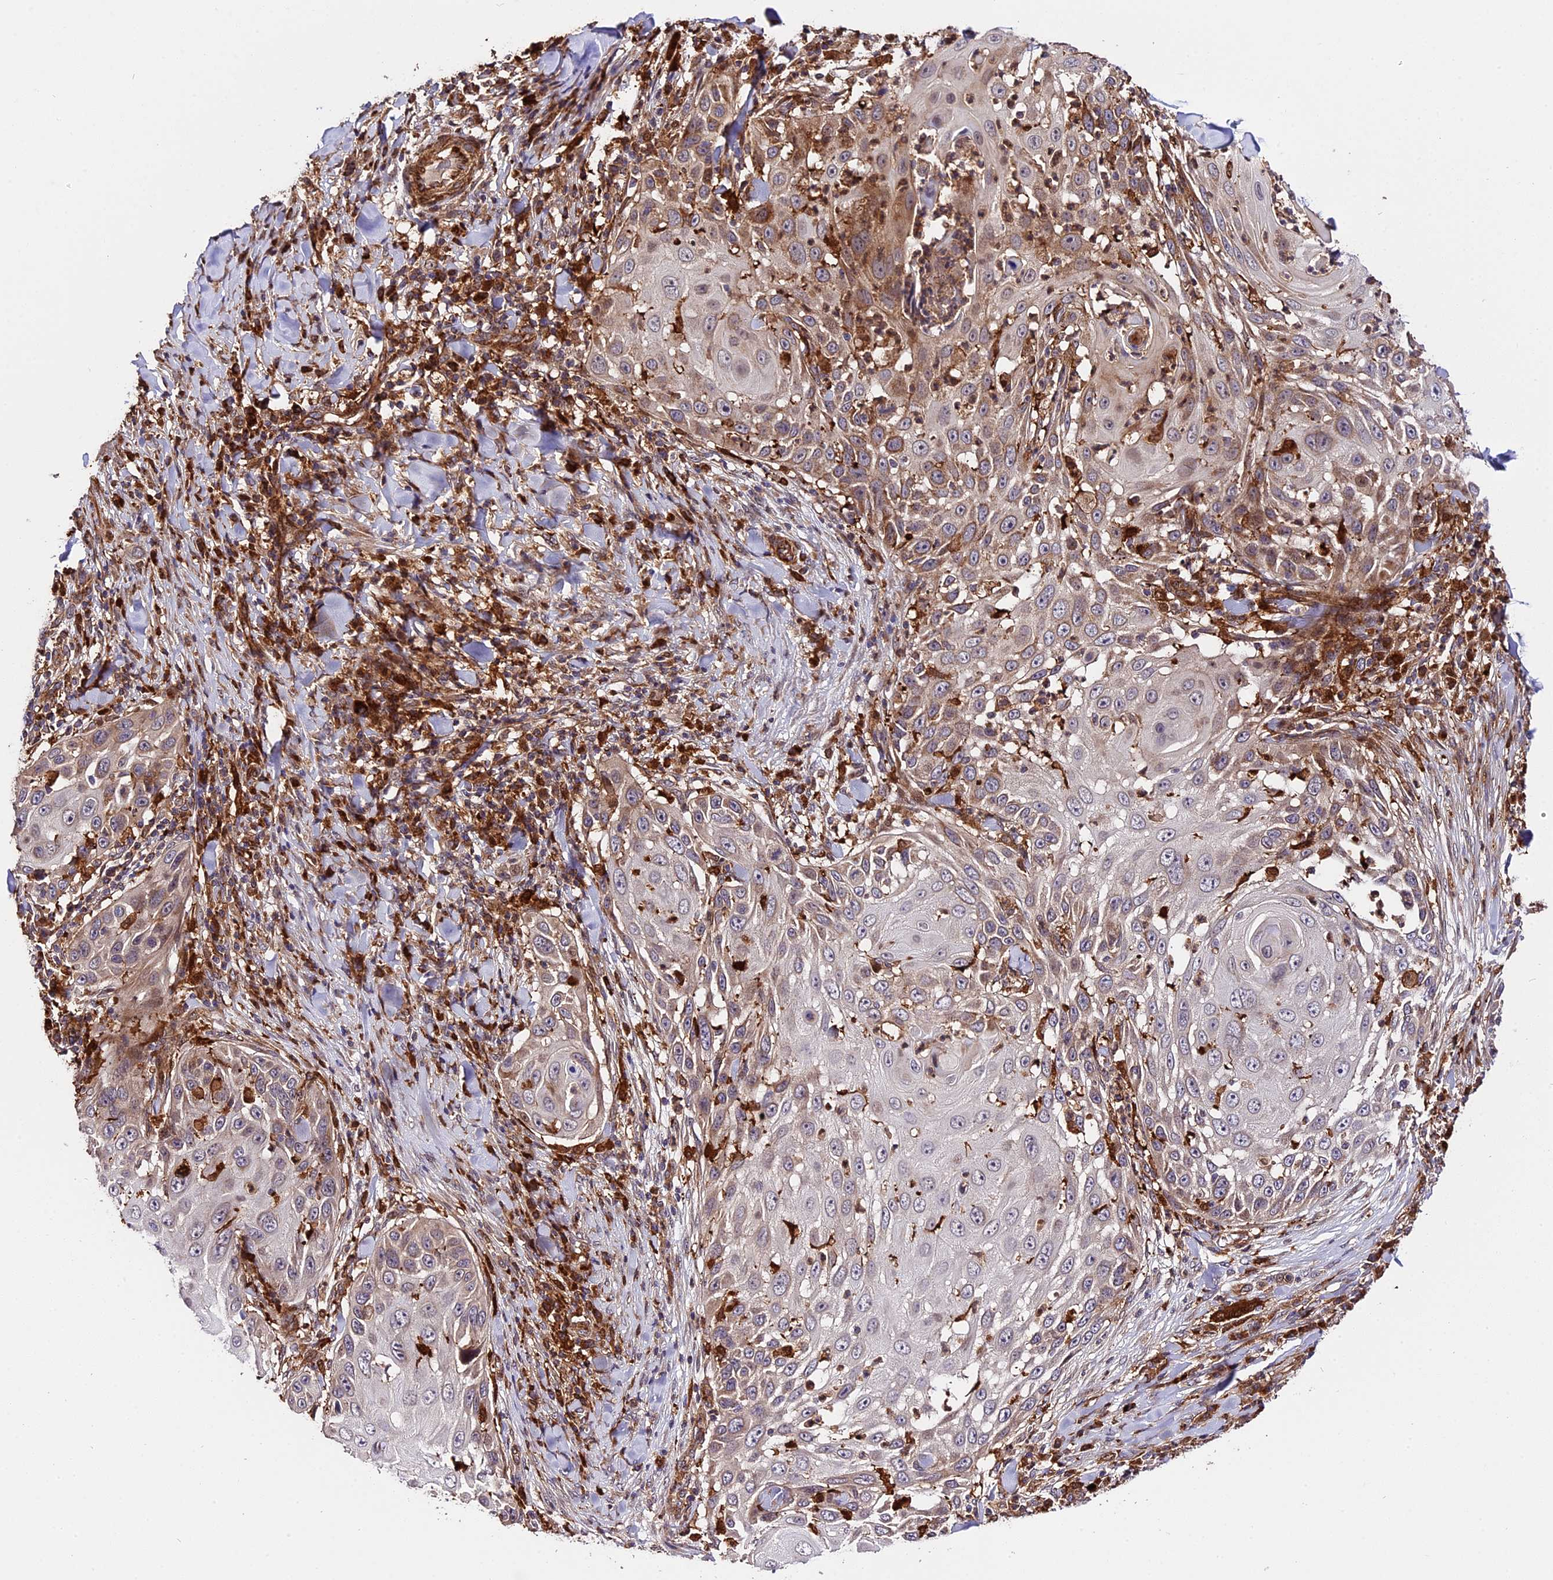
{"staining": {"intensity": "moderate", "quantity": "<25%", "location": "cytoplasmic/membranous"}, "tissue": "skin cancer", "cell_type": "Tumor cells", "image_type": "cancer", "snomed": [{"axis": "morphology", "description": "Squamous cell carcinoma, NOS"}, {"axis": "topography", "description": "Skin"}], "caption": "There is low levels of moderate cytoplasmic/membranous positivity in tumor cells of skin cancer (squamous cell carcinoma), as demonstrated by immunohistochemical staining (brown color).", "gene": "HERPUD1", "patient": {"sex": "female", "age": 44}}